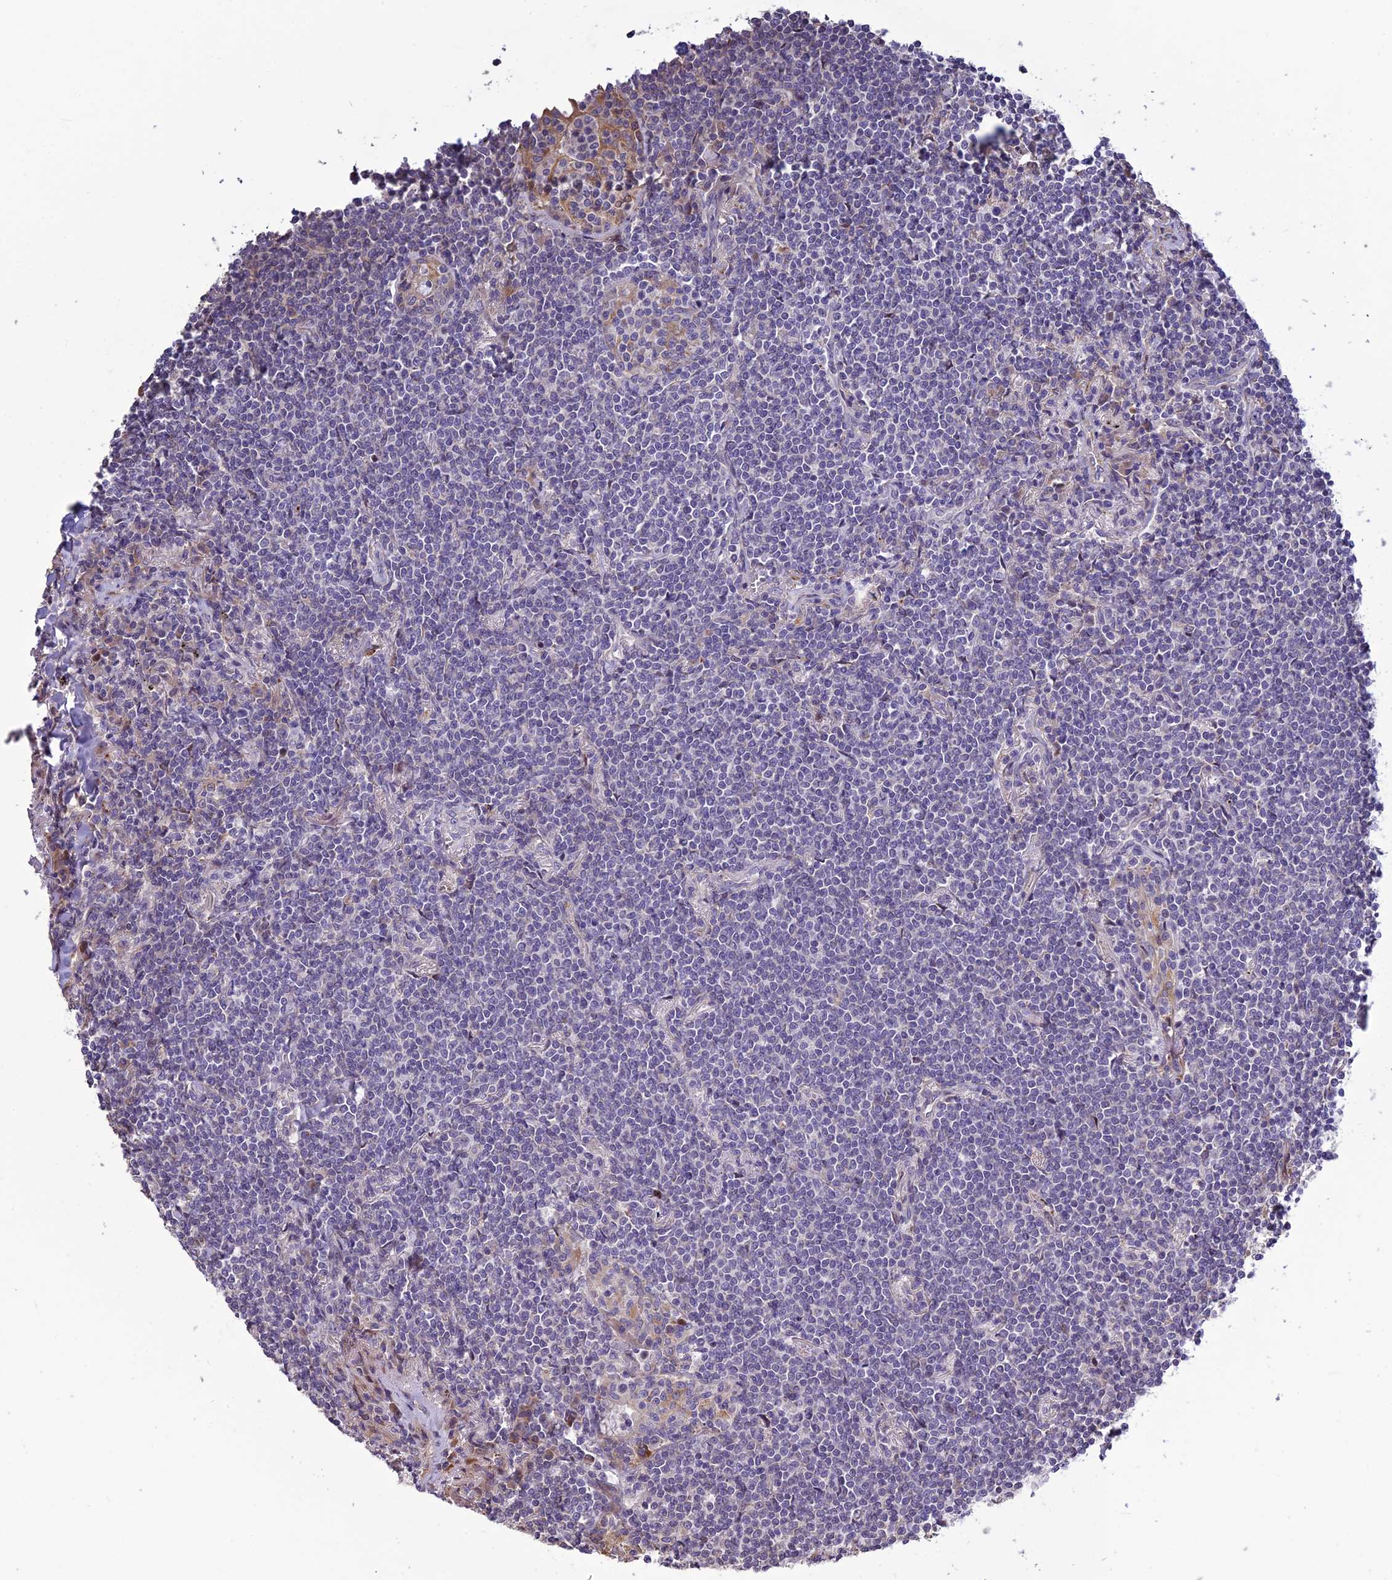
{"staining": {"intensity": "negative", "quantity": "none", "location": "none"}, "tissue": "lymphoma", "cell_type": "Tumor cells", "image_type": "cancer", "snomed": [{"axis": "morphology", "description": "Malignant lymphoma, non-Hodgkin's type, Low grade"}, {"axis": "topography", "description": "Lung"}], "caption": "Micrograph shows no protein staining in tumor cells of low-grade malignant lymphoma, non-Hodgkin's type tissue.", "gene": "SPG21", "patient": {"sex": "female", "age": 71}}